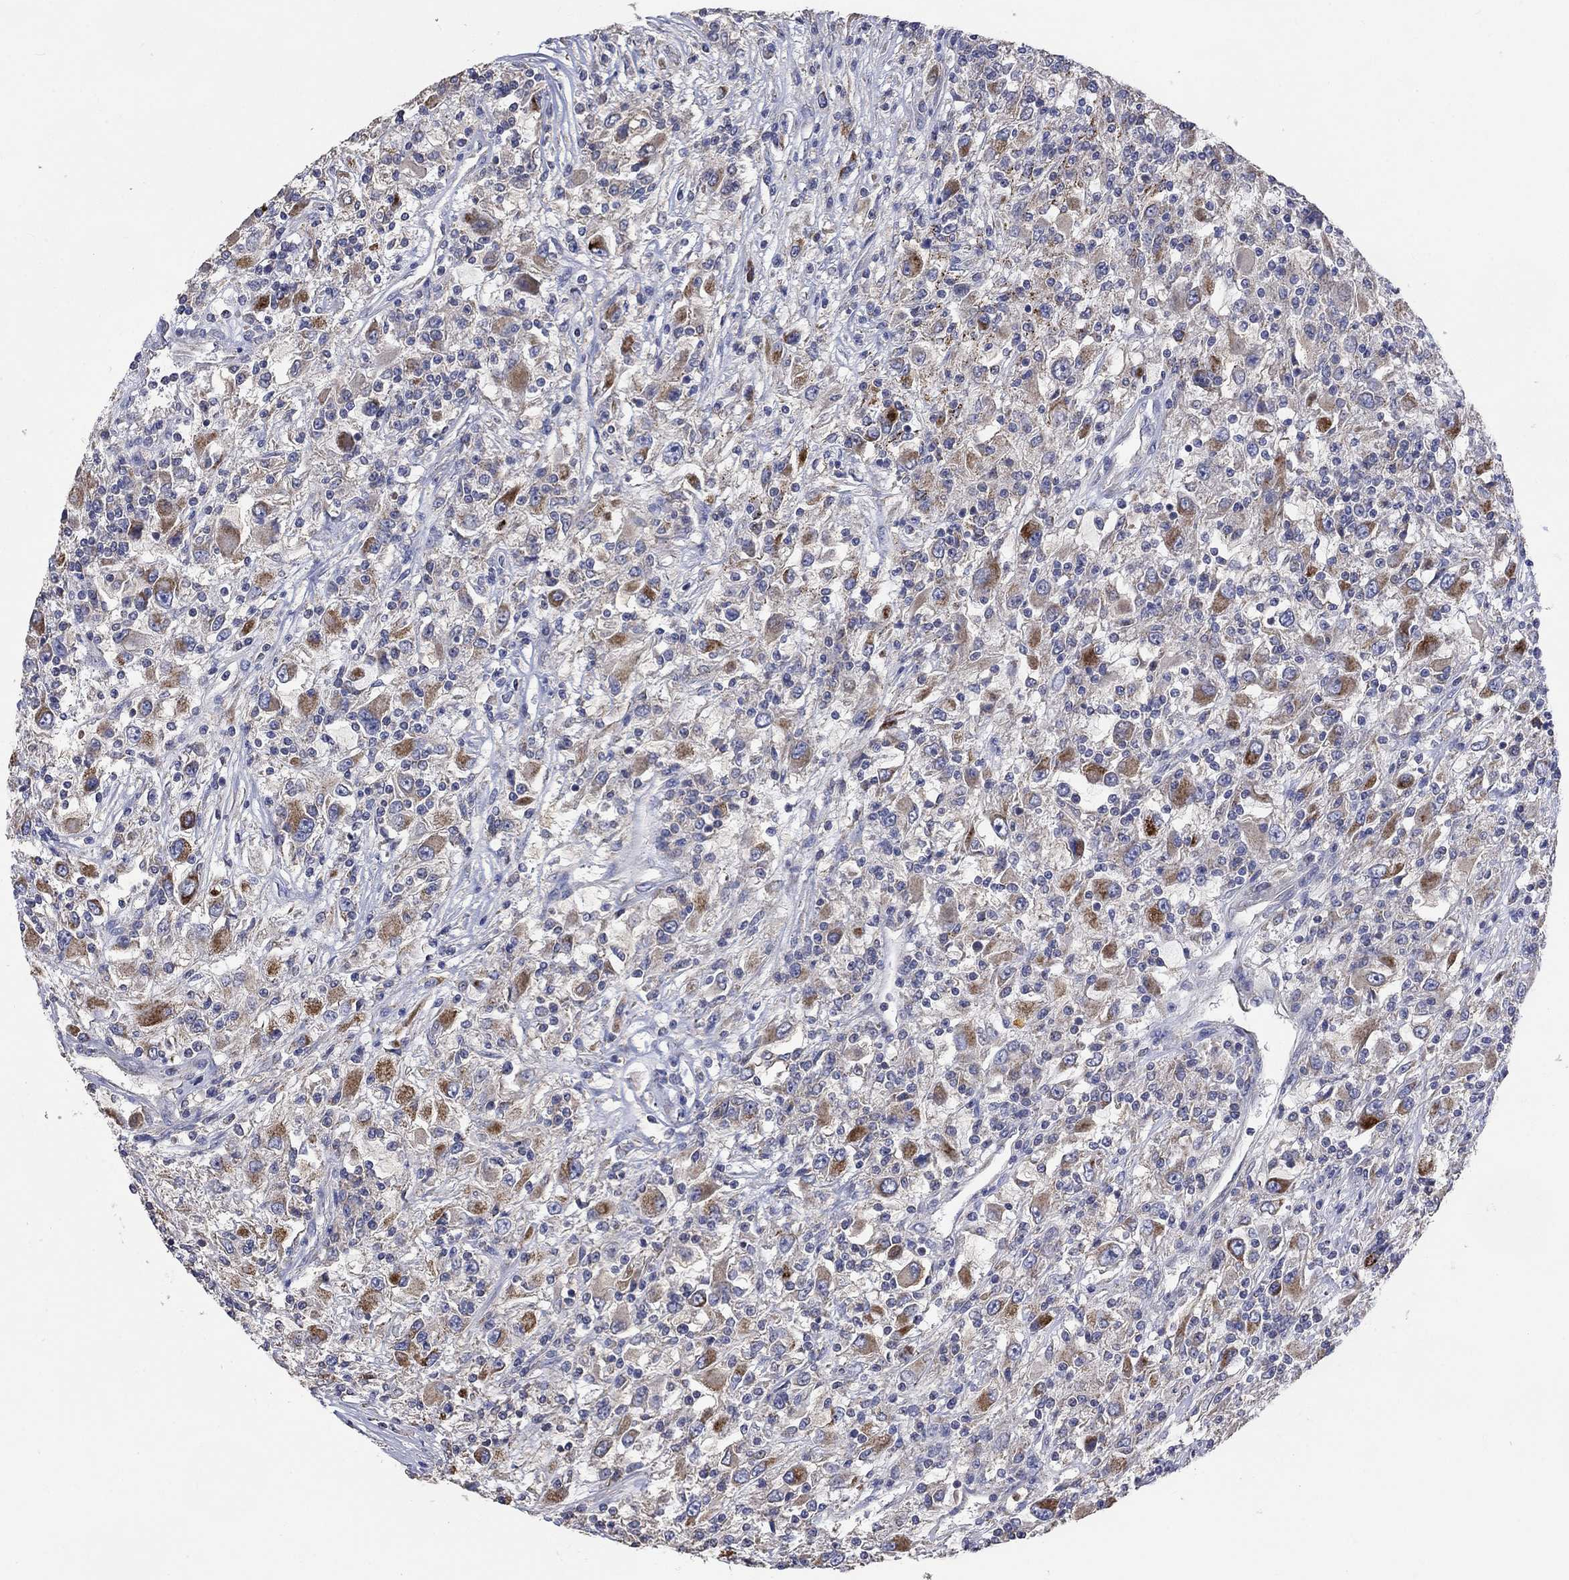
{"staining": {"intensity": "moderate", "quantity": "<25%", "location": "cytoplasmic/membranous"}, "tissue": "renal cancer", "cell_type": "Tumor cells", "image_type": "cancer", "snomed": [{"axis": "morphology", "description": "Adenocarcinoma, NOS"}, {"axis": "topography", "description": "Kidney"}], "caption": "There is low levels of moderate cytoplasmic/membranous positivity in tumor cells of renal cancer (adenocarcinoma), as demonstrated by immunohistochemical staining (brown color).", "gene": "UGT8", "patient": {"sex": "female", "age": 67}}